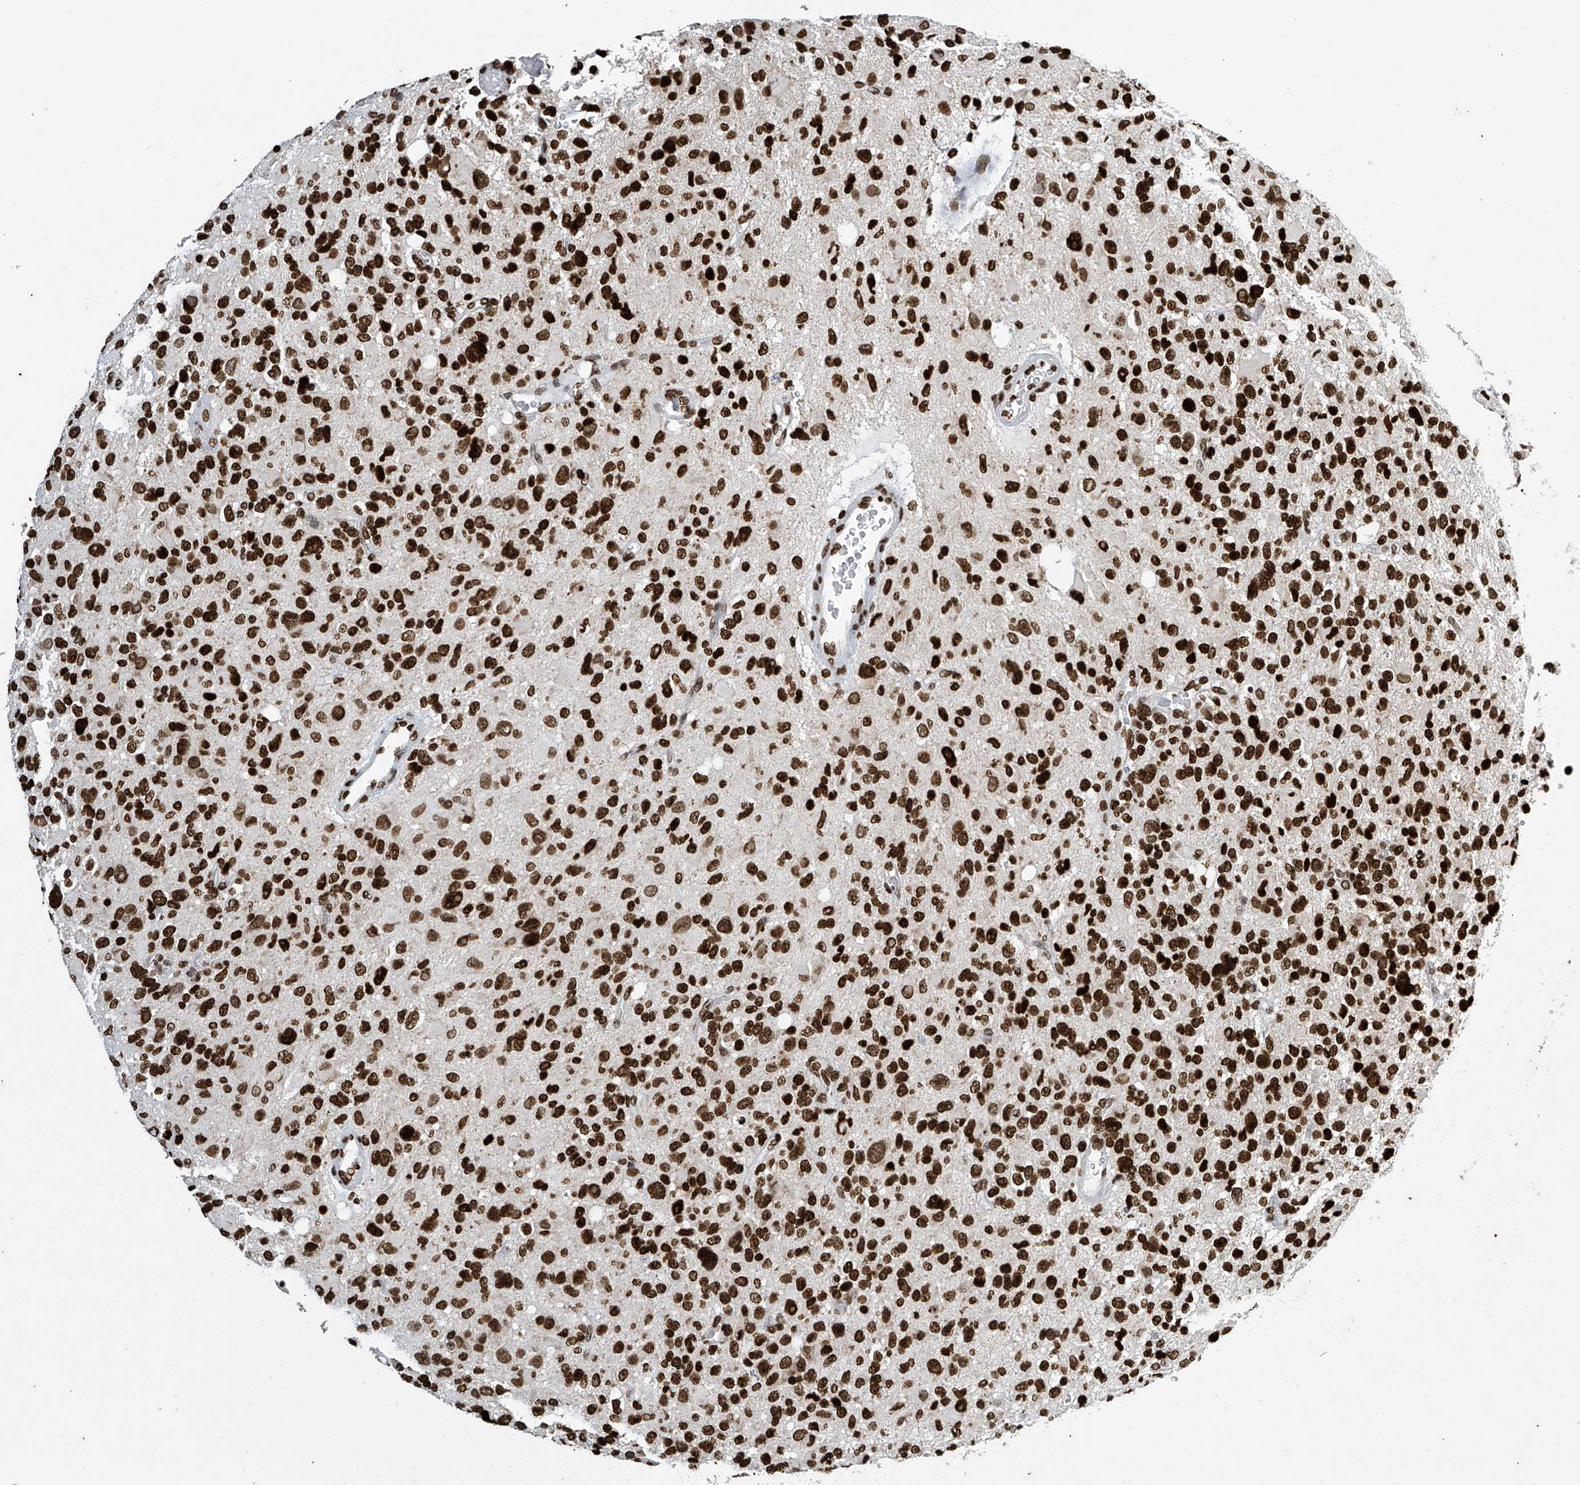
{"staining": {"intensity": "strong", "quantity": ">75%", "location": "nuclear"}, "tissue": "glioma", "cell_type": "Tumor cells", "image_type": "cancer", "snomed": [{"axis": "morphology", "description": "Glioma, malignant, High grade"}, {"axis": "topography", "description": "Brain"}], "caption": "A micrograph of human malignant glioma (high-grade) stained for a protein demonstrates strong nuclear brown staining in tumor cells.", "gene": "H4C16", "patient": {"sex": "male", "age": 48}}